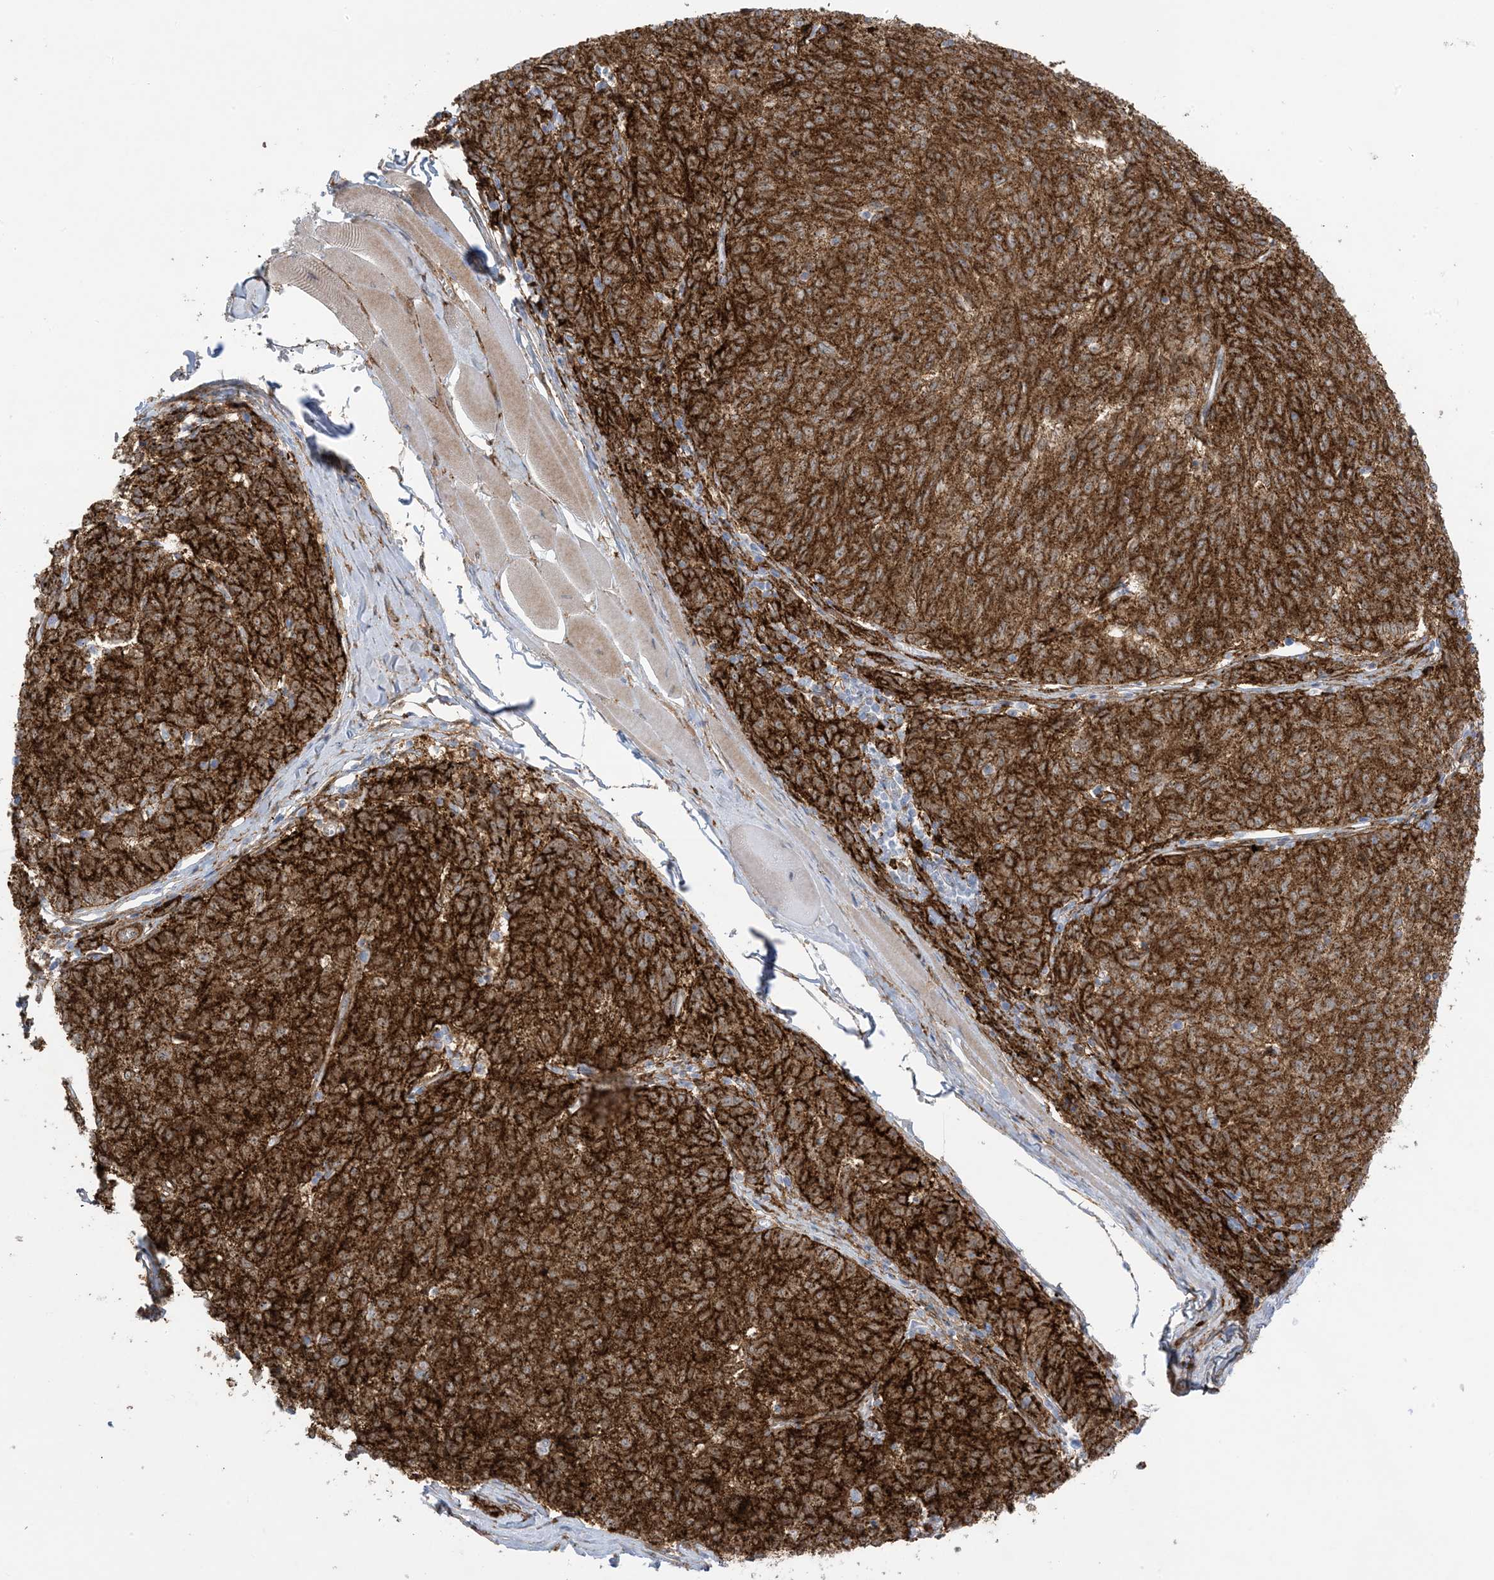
{"staining": {"intensity": "strong", "quantity": ">75%", "location": "cytoplasmic/membranous"}, "tissue": "melanoma", "cell_type": "Tumor cells", "image_type": "cancer", "snomed": [{"axis": "morphology", "description": "Malignant melanoma, NOS"}, {"axis": "topography", "description": "Skin"}], "caption": "Melanoma stained for a protein (brown) displays strong cytoplasmic/membranous positive staining in approximately >75% of tumor cells.", "gene": "ICMT", "patient": {"sex": "female", "age": 72}}